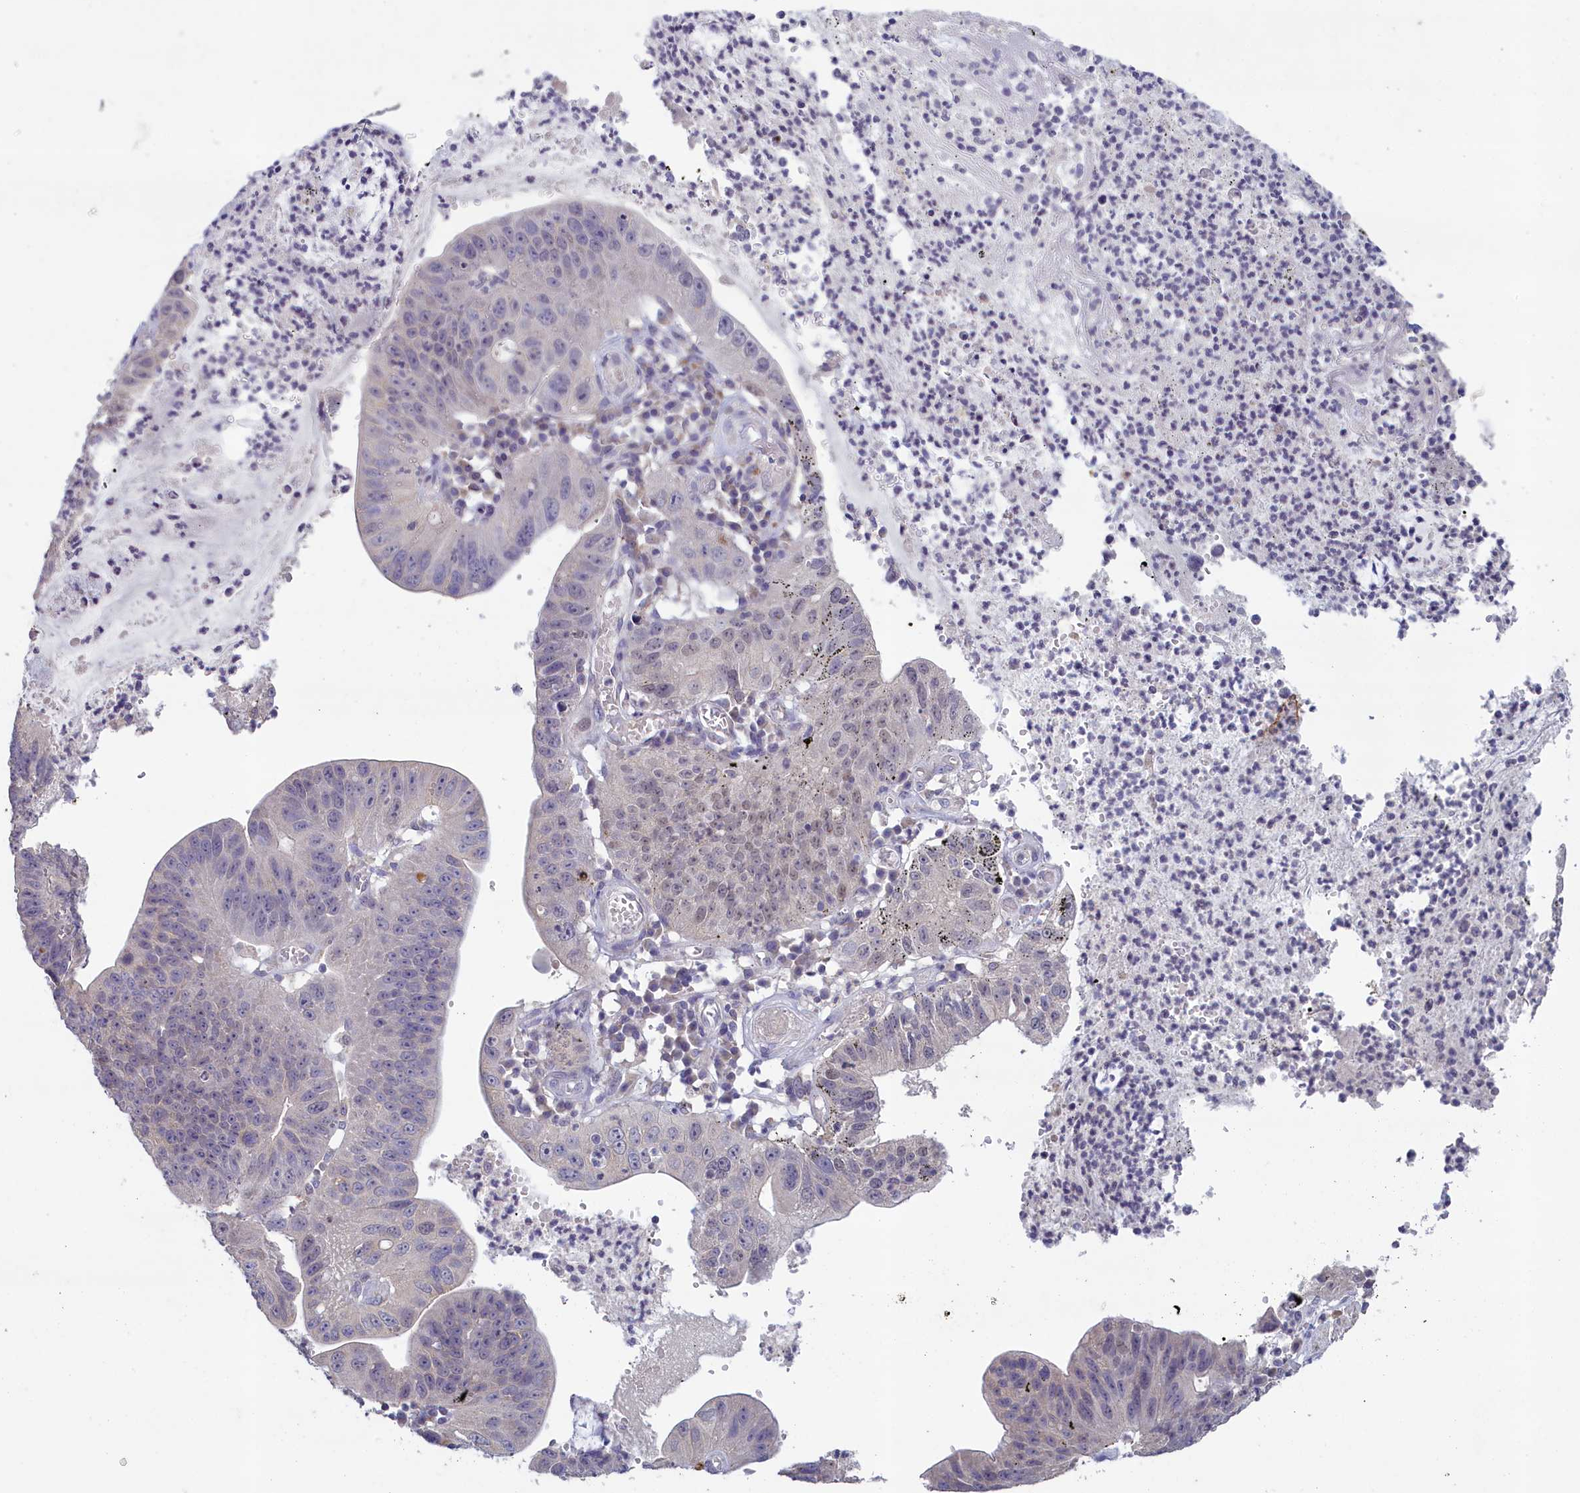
{"staining": {"intensity": "negative", "quantity": "none", "location": "none"}, "tissue": "stomach cancer", "cell_type": "Tumor cells", "image_type": "cancer", "snomed": [{"axis": "morphology", "description": "Adenocarcinoma, NOS"}, {"axis": "topography", "description": "Stomach"}], "caption": "Immunohistochemical staining of human adenocarcinoma (stomach) demonstrates no significant expression in tumor cells.", "gene": "ATF7IP2", "patient": {"sex": "male", "age": 59}}